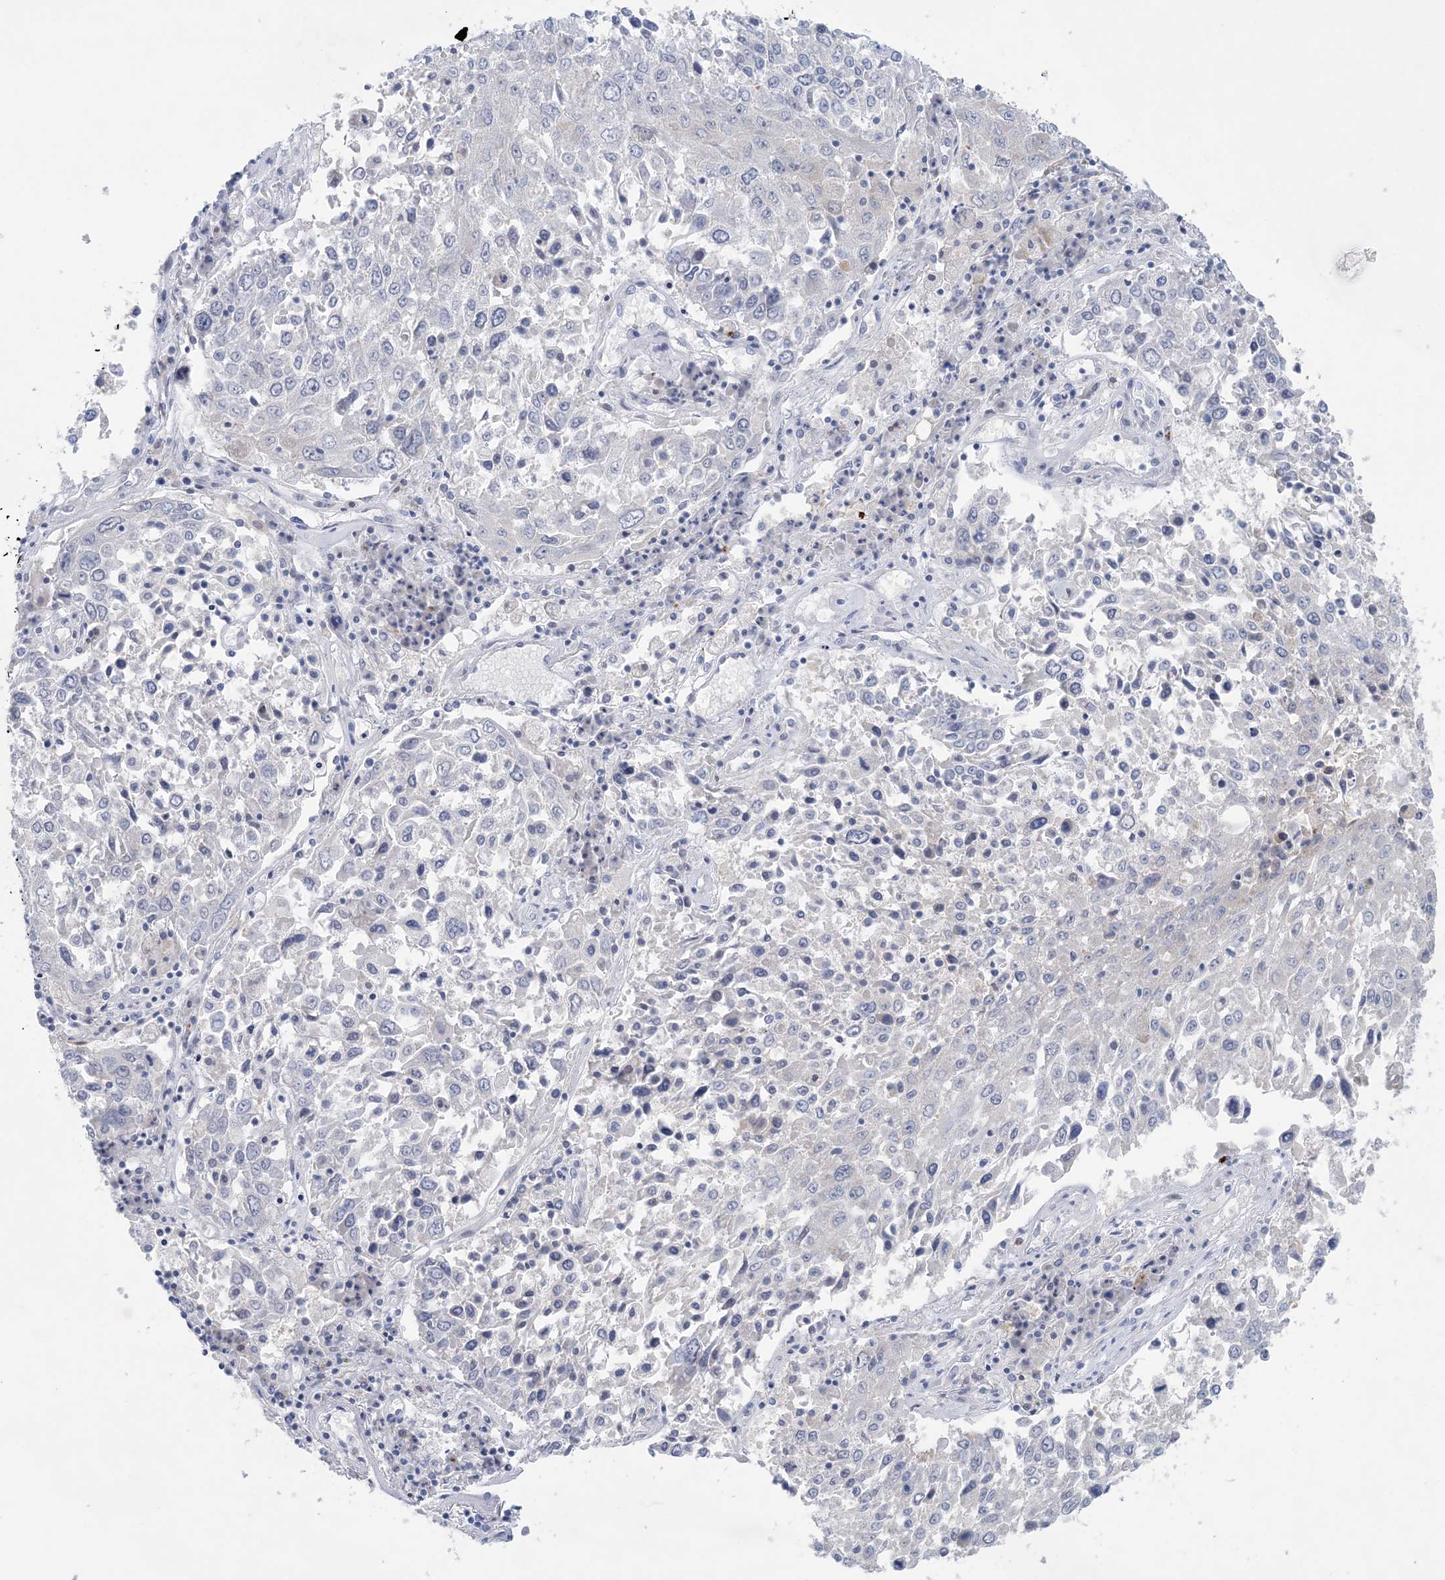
{"staining": {"intensity": "negative", "quantity": "none", "location": "none"}, "tissue": "lung cancer", "cell_type": "Tumor cells", "image_type": "cancer", "snomed": [{"axis": "morphology", "description": "Squamous cell carcinoma, NOS"}, {"axis": "topography", "description": "Lung"}], "caption": "Tumor cells are negative for brown protein staining in squamous cell carcinoma (lung).", "gene": "GABRG1", "patient": {"sex": "male", "age": 65}}